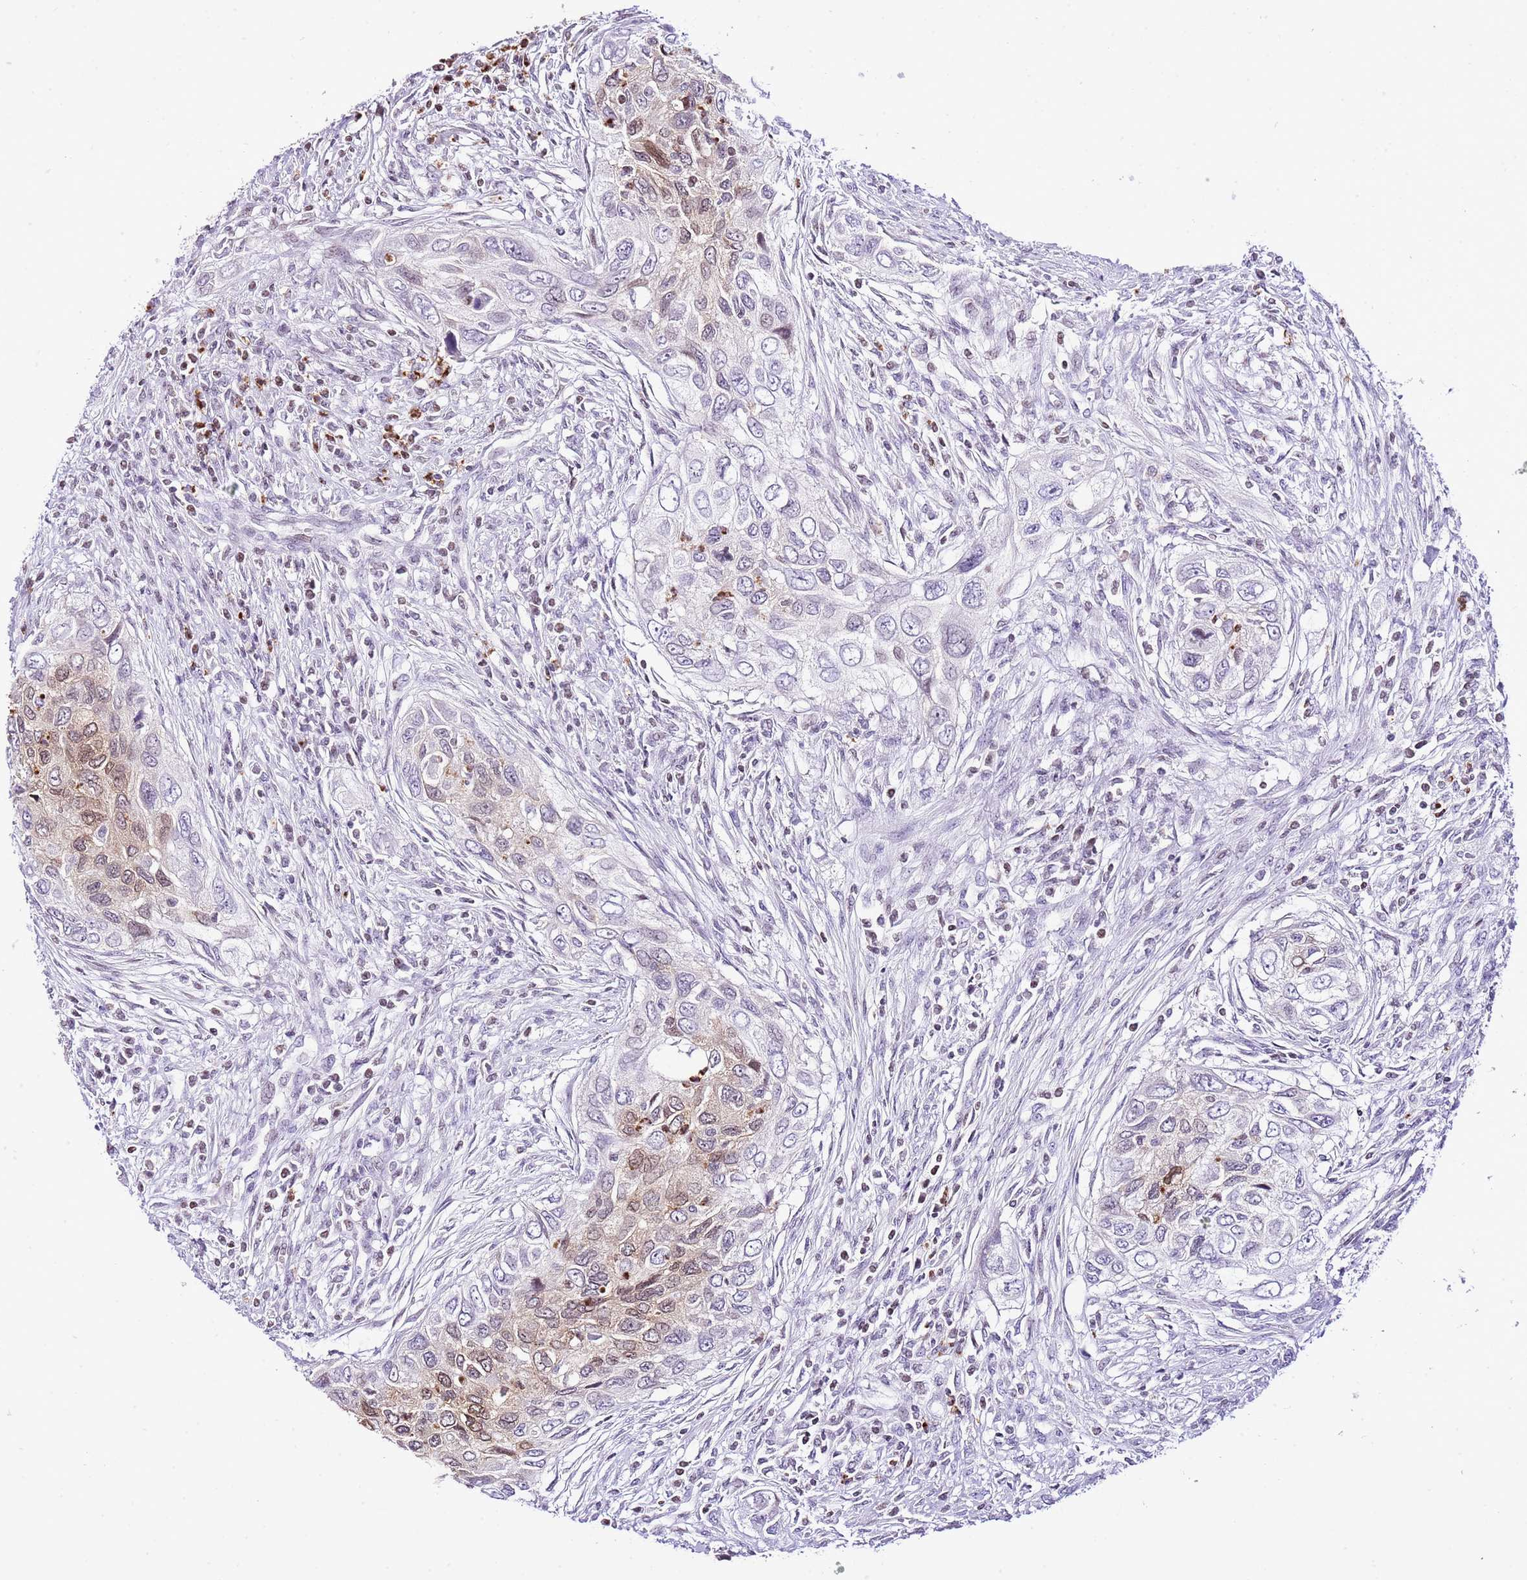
{"staining": {"intensity": "moderate", "quantity": "<25%", "location": "nuclear"}, "tissue": "urothelial cancer", "cell_type": "Tumor cells", "image_type": "cancer", "snomed": [{"axis": "morphology", "description": "Urothelial carcinoma, High grade"}, {"axis": "topography", "description": "Urinary bladder"}], "caption": "Tumor cells show moderate nuclear expression in approximately <25% of cells in urothelial carcinoma (high-grade). (DAB IHC, brown staining for protein, blue staining for nuclei).", "gene": "PRR15", "patient": {"sex": "female", "age": 60}}